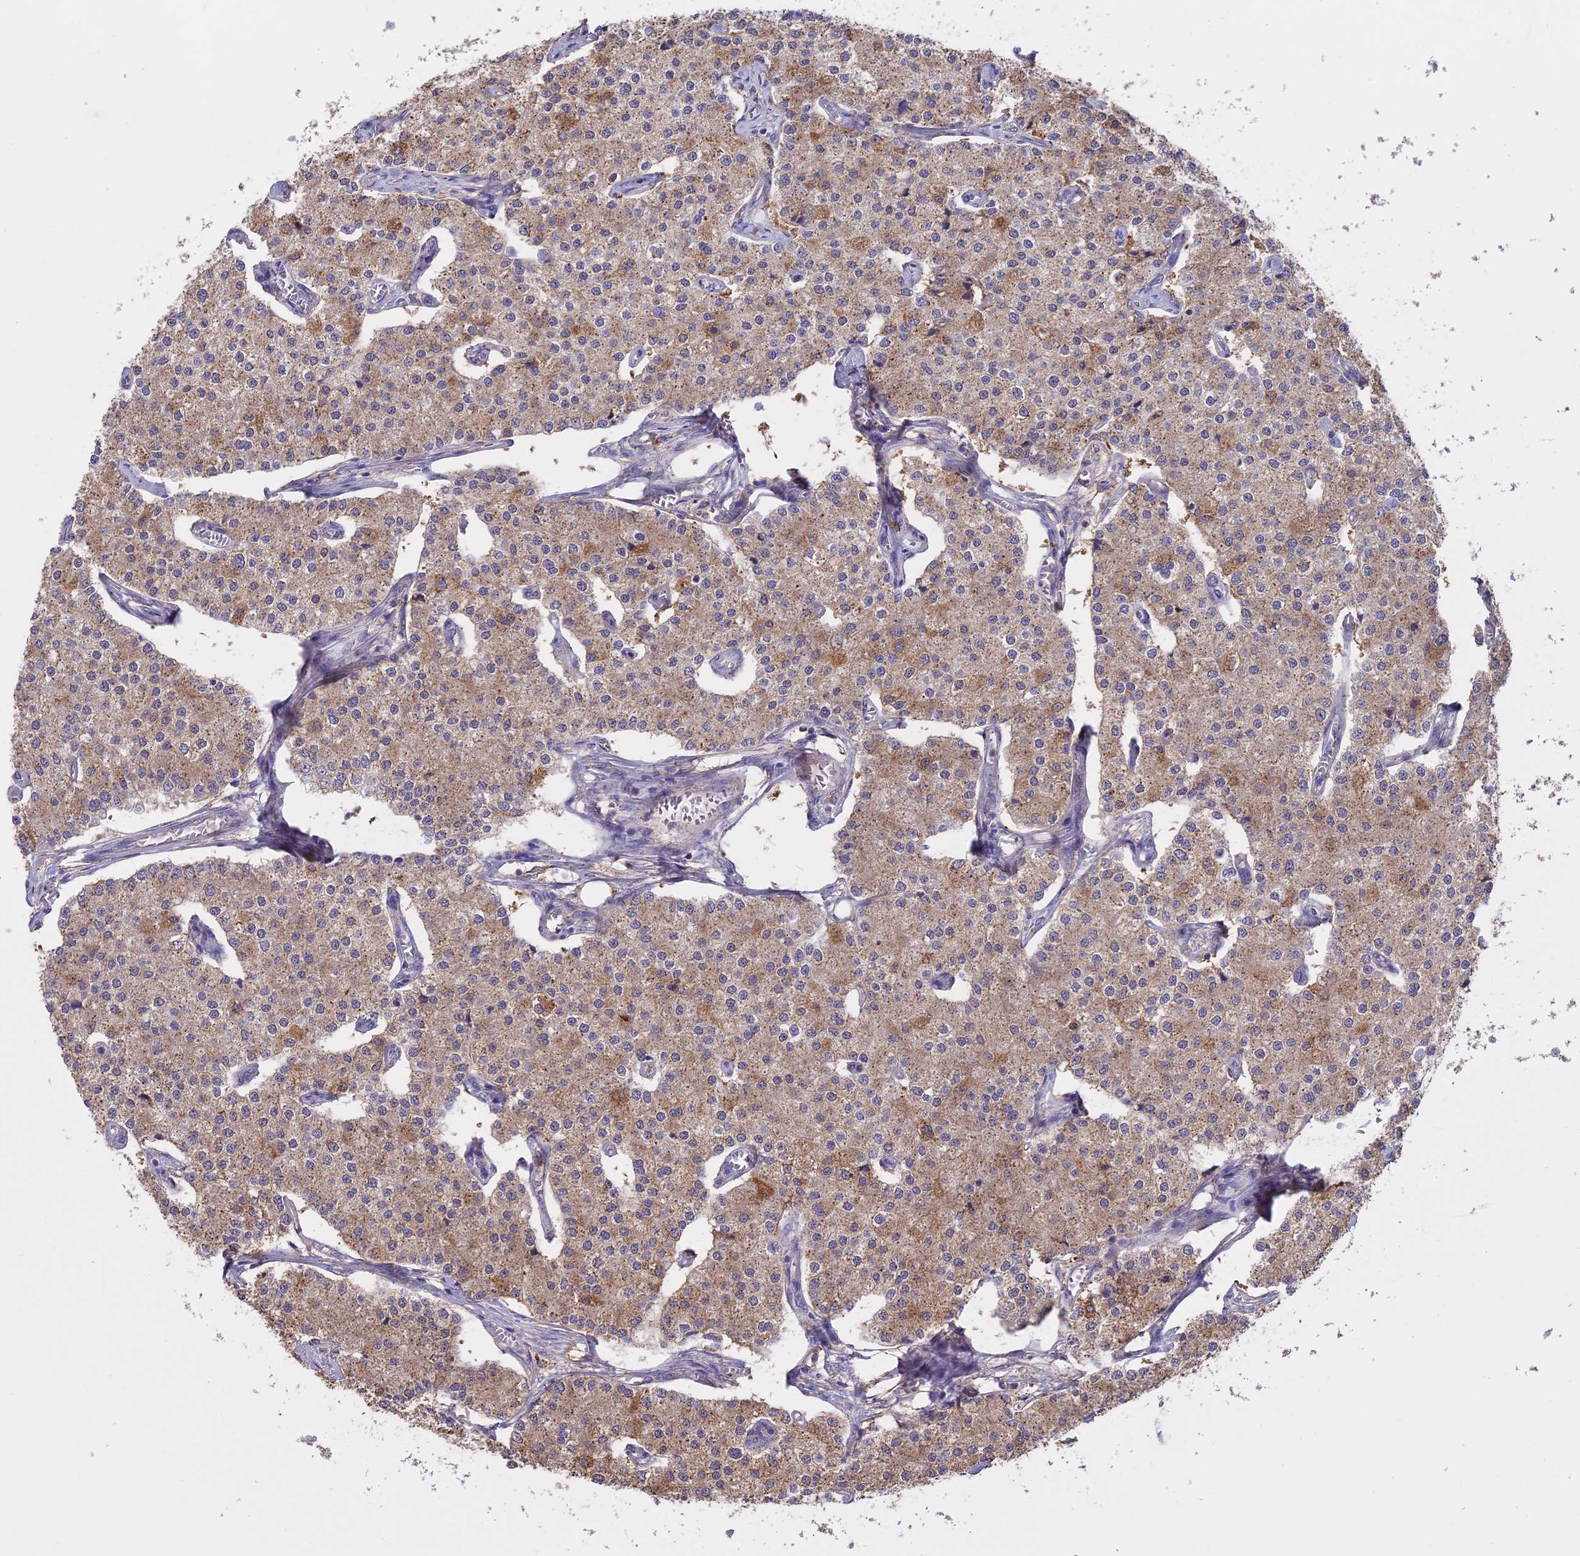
{"staining": {"intensity": "moderate", "quantity": "25%-75%", "location": "cytoplasmic/membranous"}, "tissue": "carcinoid", "cell_type": "Tumor cells", "image_type": "cancer", "snomed": [{"axis": "morphology", "description": "Carcinoid, malignant, NOS"}, {"axis": "topography", "description": "Colon"}], "caption": "Carcinoid (malignant) stained with DAB immunohistochemistry (IHC) reveals medium levels of moderate cytoplasmic/membranous expression in approximately 25%-75% of tumor cells.", "gene": "ARHGAP19", "patient": {"sex": "female", "age": 52}}